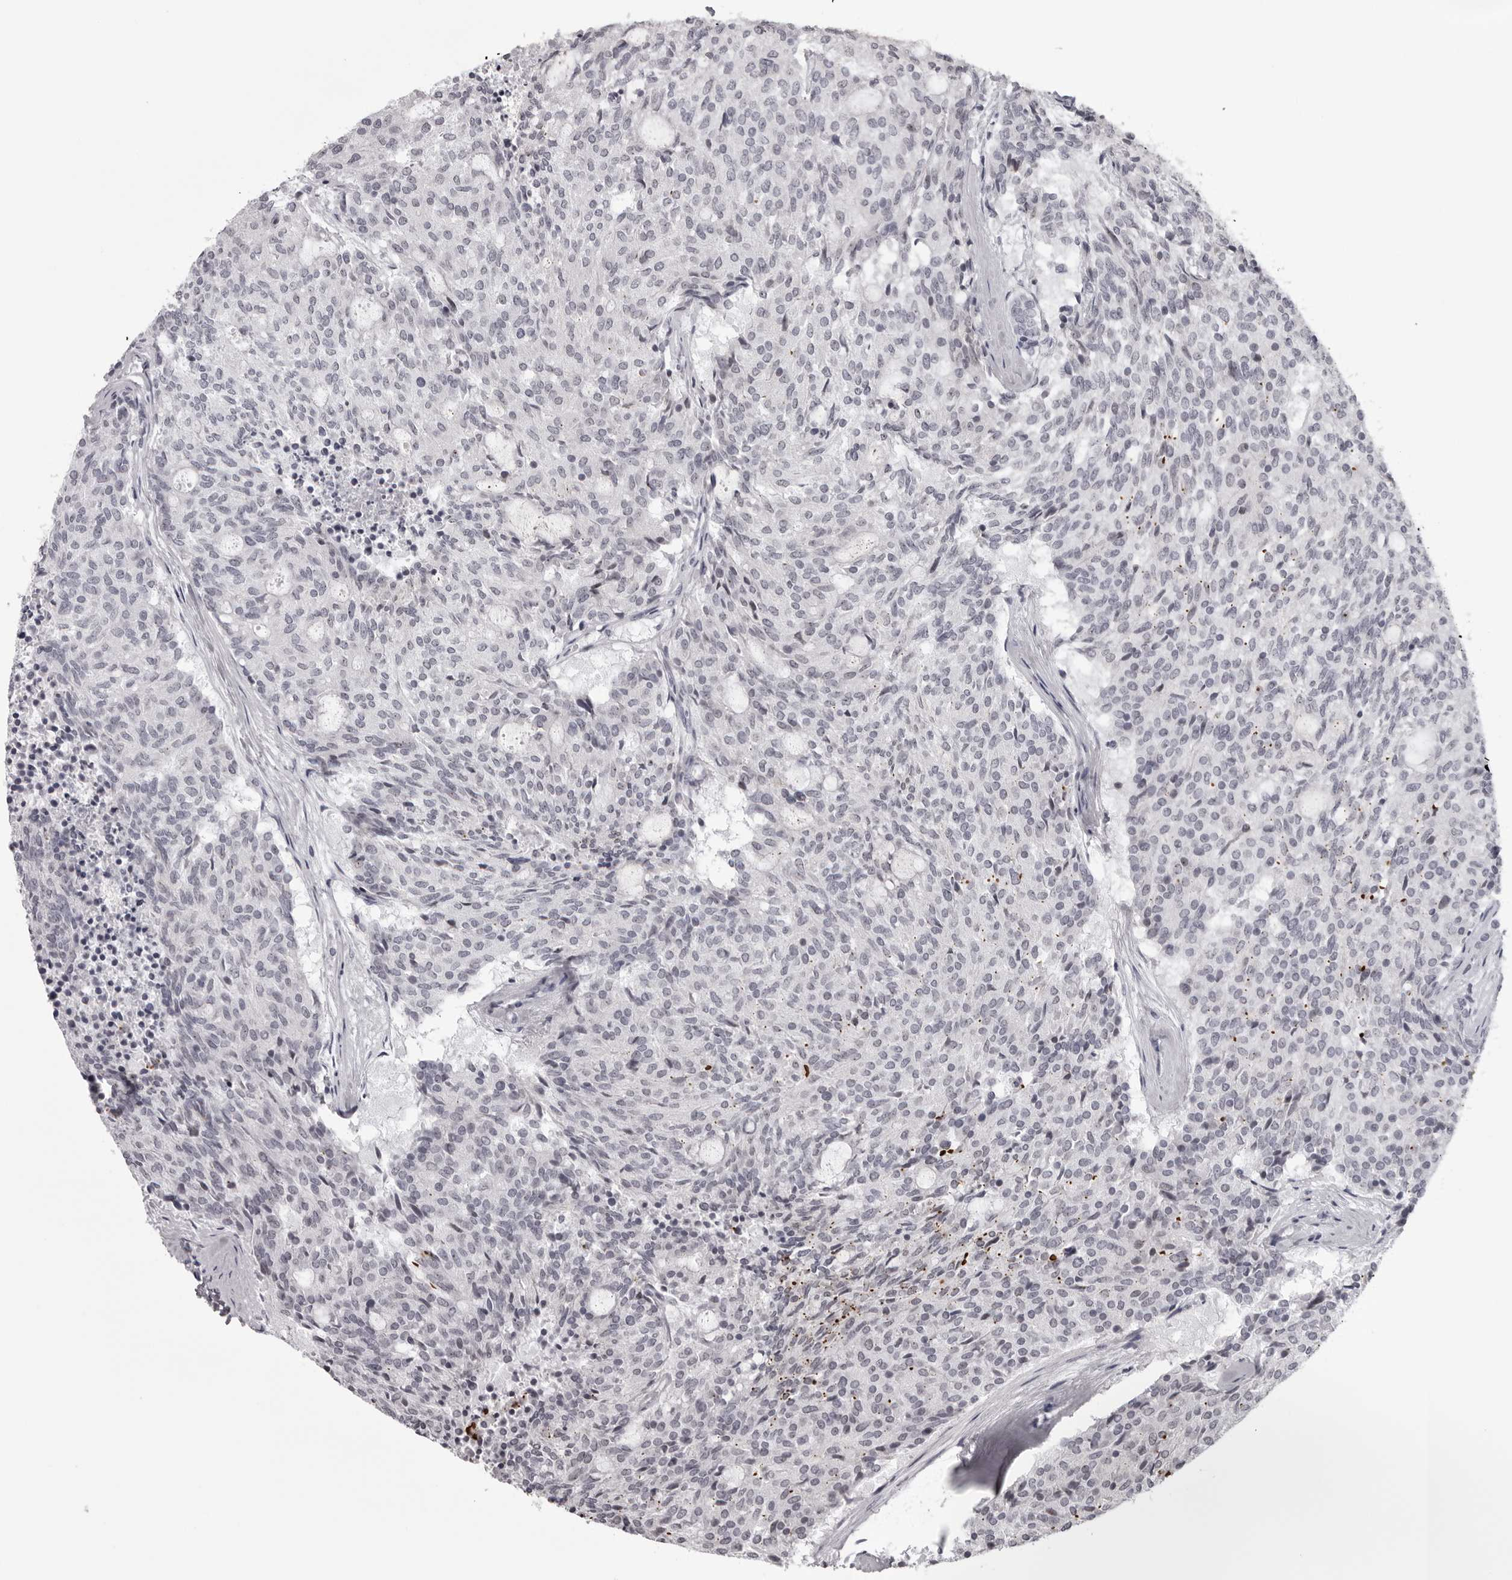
{"staining": {"intensity": "negative", "quantity": "none", "location": "none"}, "tissue": "carcinoid", "cell_type": "Tumor cells", "image_type": "cancer", "snomed": [{"axis": "morphology", "description": "Carcinoid, malignant, NOS"}, {"axis": "topography", "description": "Pancreas"}], "caption": "Photomicrograph shows no protein positivity in tumor cells of carcinoid tissue.", "gene": "HELZ", "patient": {"sex": "female", "age": 54}}